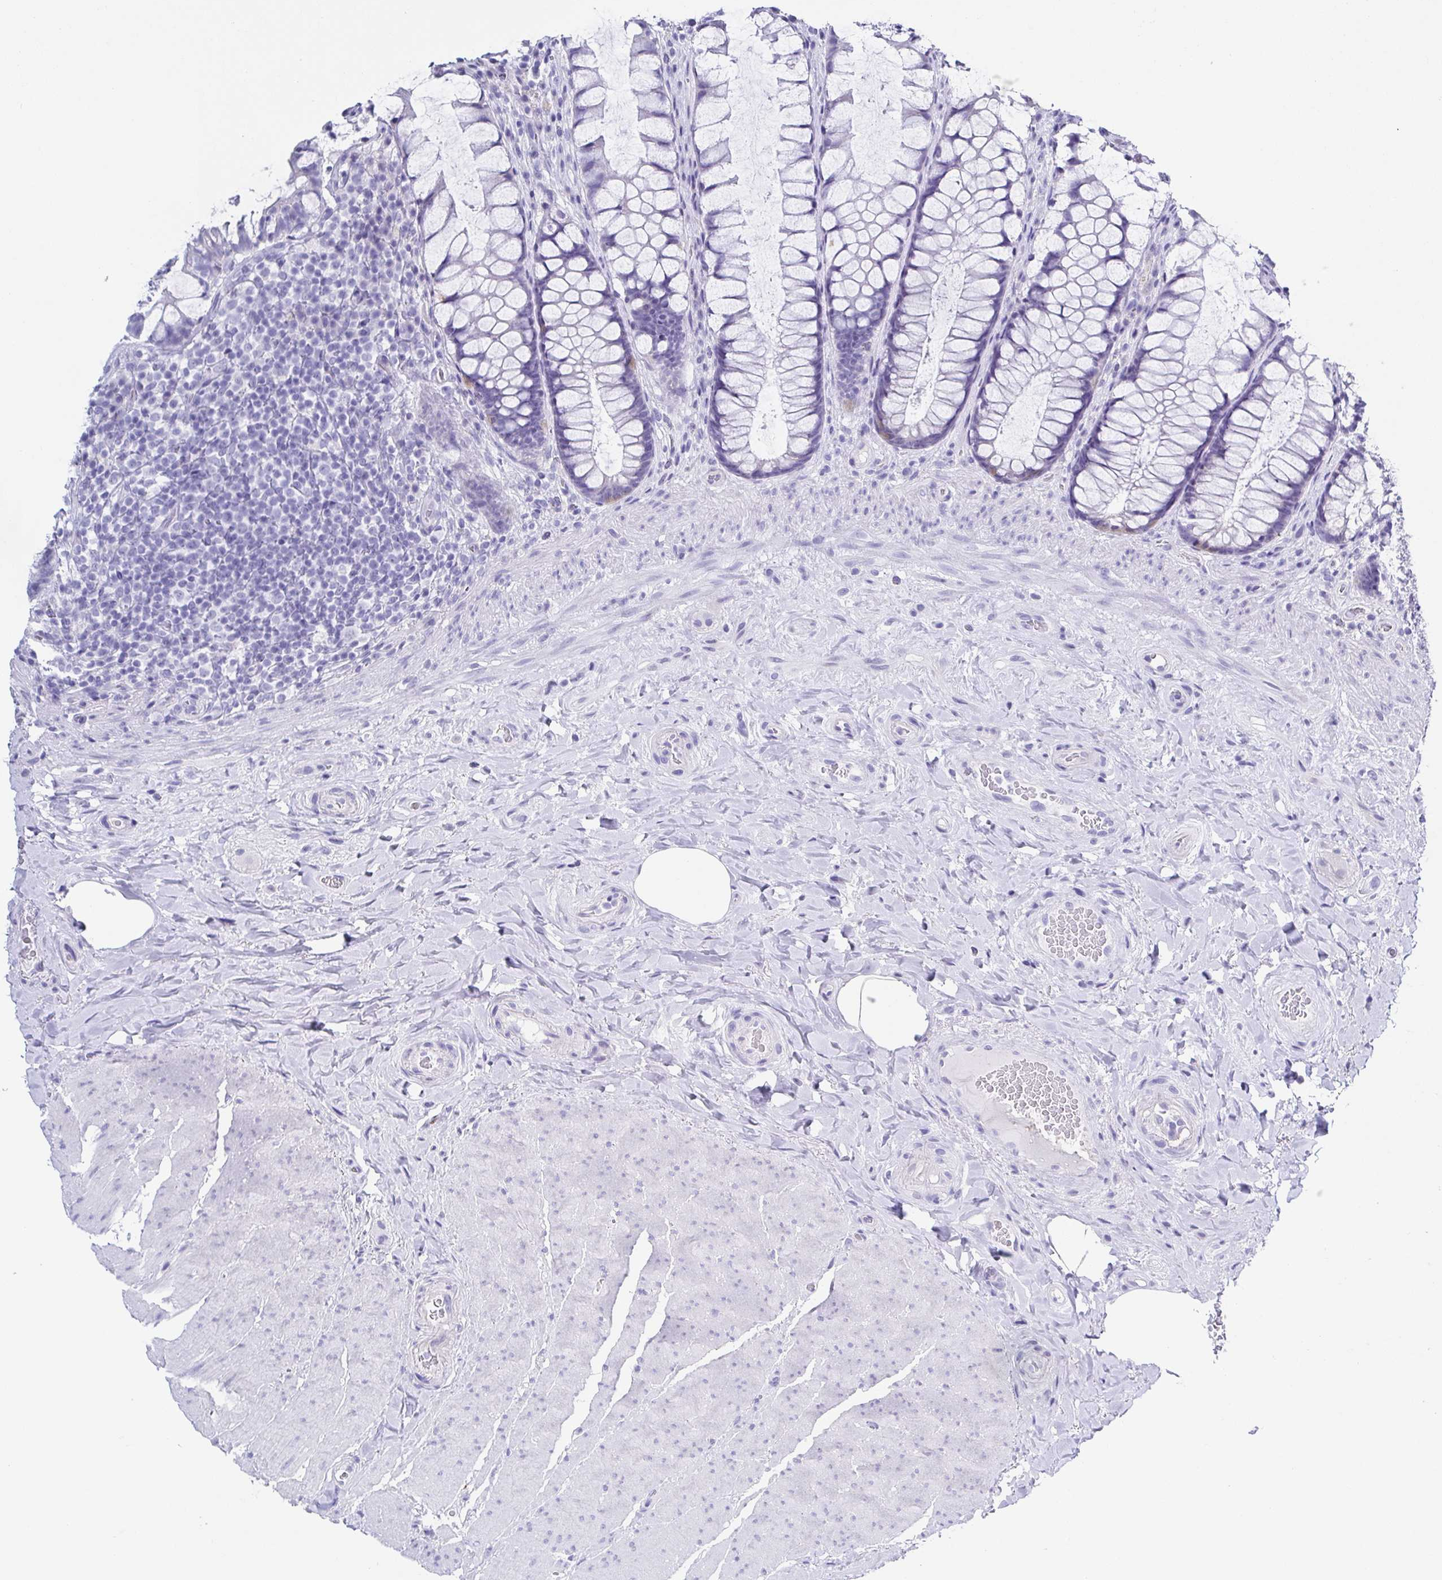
{"staining": {"intensity": "negative", "quantity": "none", "location": "none"}, "tissue": "rectum", "cell_type": "Glandular cells", "image_type": "normal", "snomed": [{"axis": "morphology", "description": "Normal tissue, NOS"}, {"axis": "topography", "description": "Rectum"}], "caption": "Human rectum stained for a protein using immunohistochemistry (IHC) displays no positivity in glandular cells.", "gene": "TNNT2", "patient": {"sex": "female", "age": 58}}